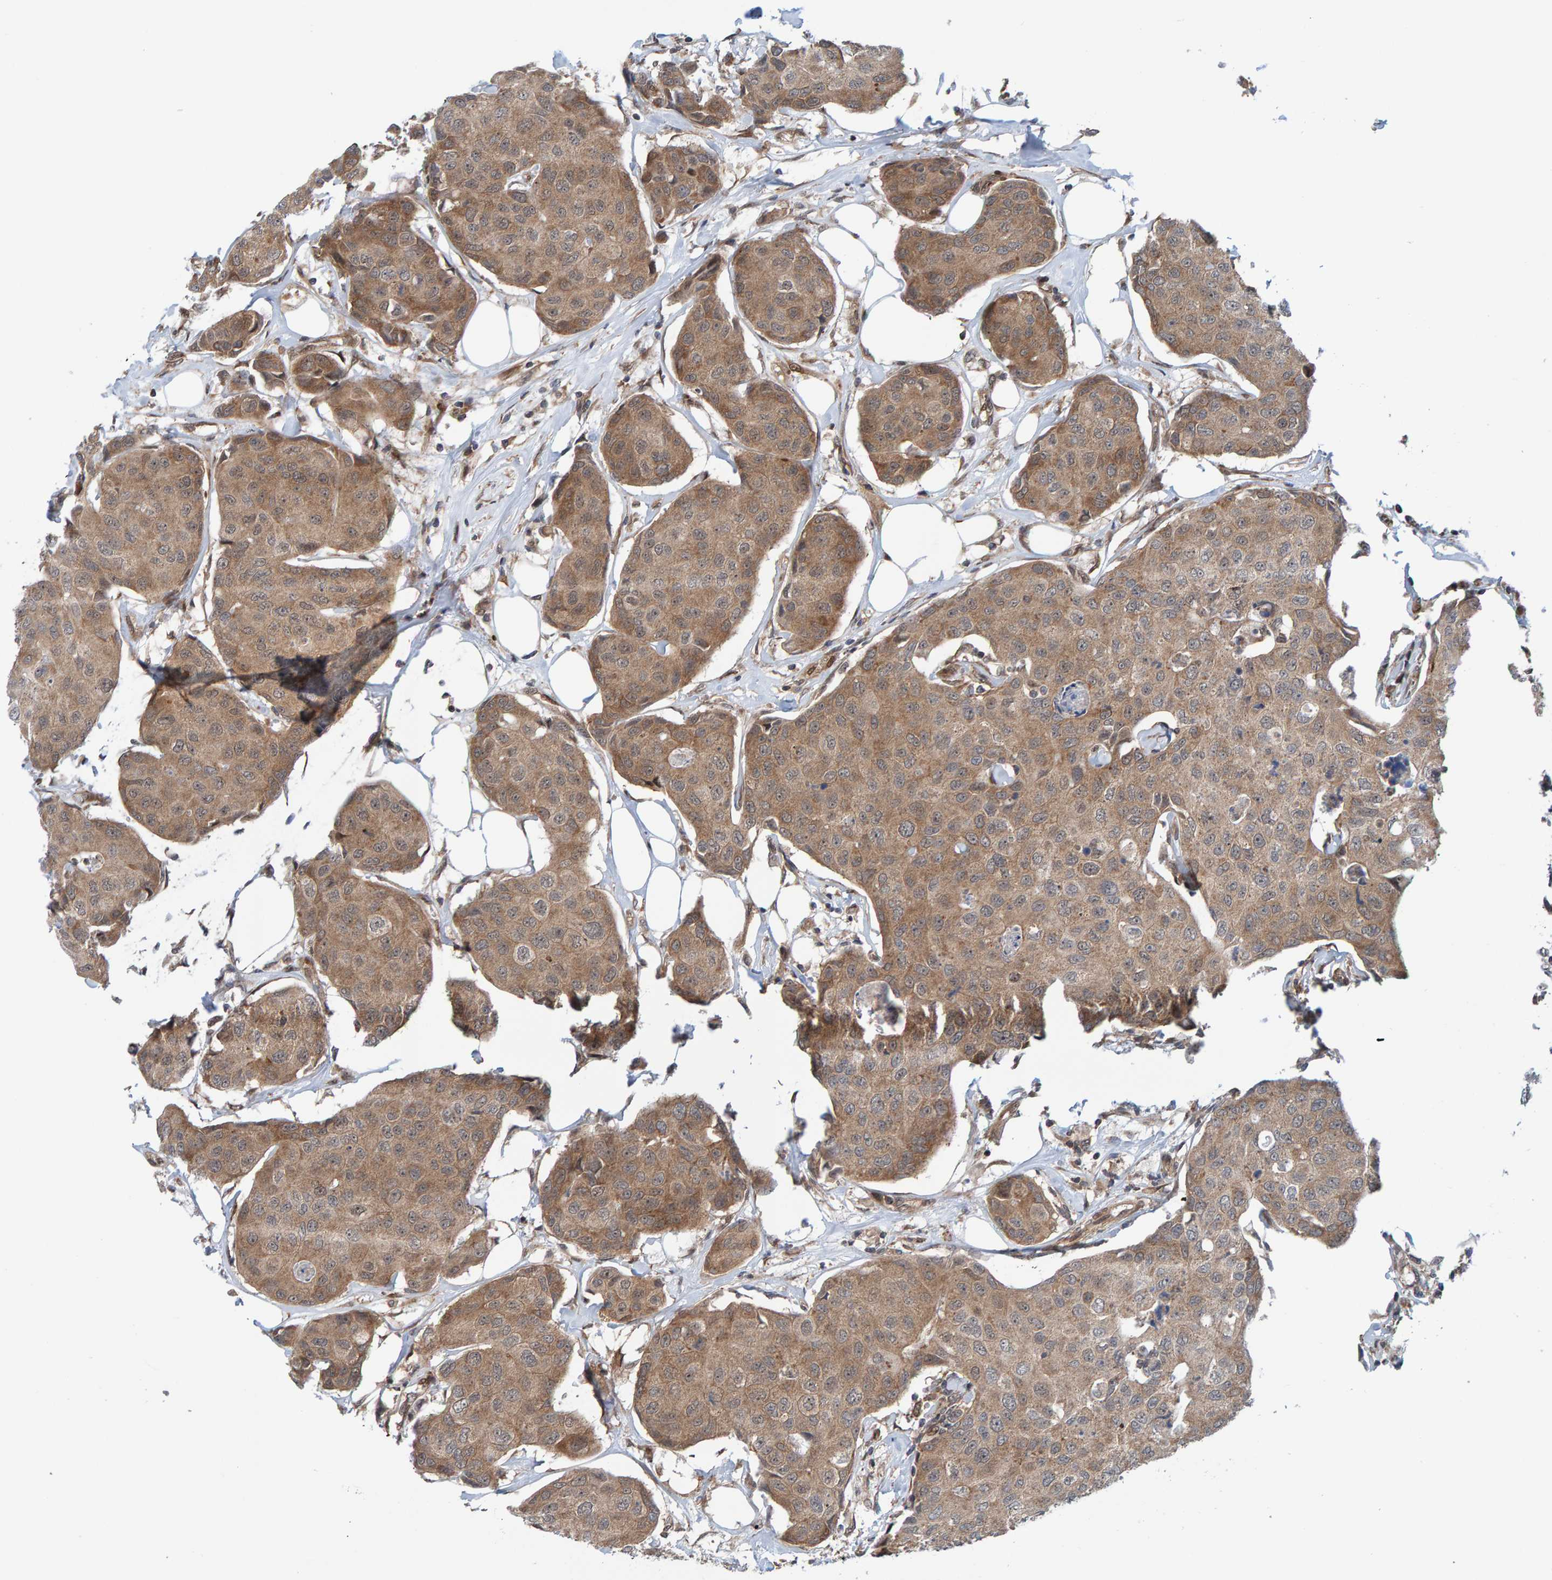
{"staining": {"intensity": "moderate", "quantity": ">75%", "location": "cytoplasmic/membranous"}, "tissue": "breast cancer", "cell_type": "Tumor cells", "image_type": "cancer", "snomed": [{"axis": "morphology", "description": "Duct carcinoma"}, {"axis": "topography", "description": "Breast"}], "caption": "A brown stain labels moderate cytoplasmic/membranous staining of a protein in human breast cancer tumor cells.", "gene": "ZNF366", "patient": {"sex": "female", "age": 80}}